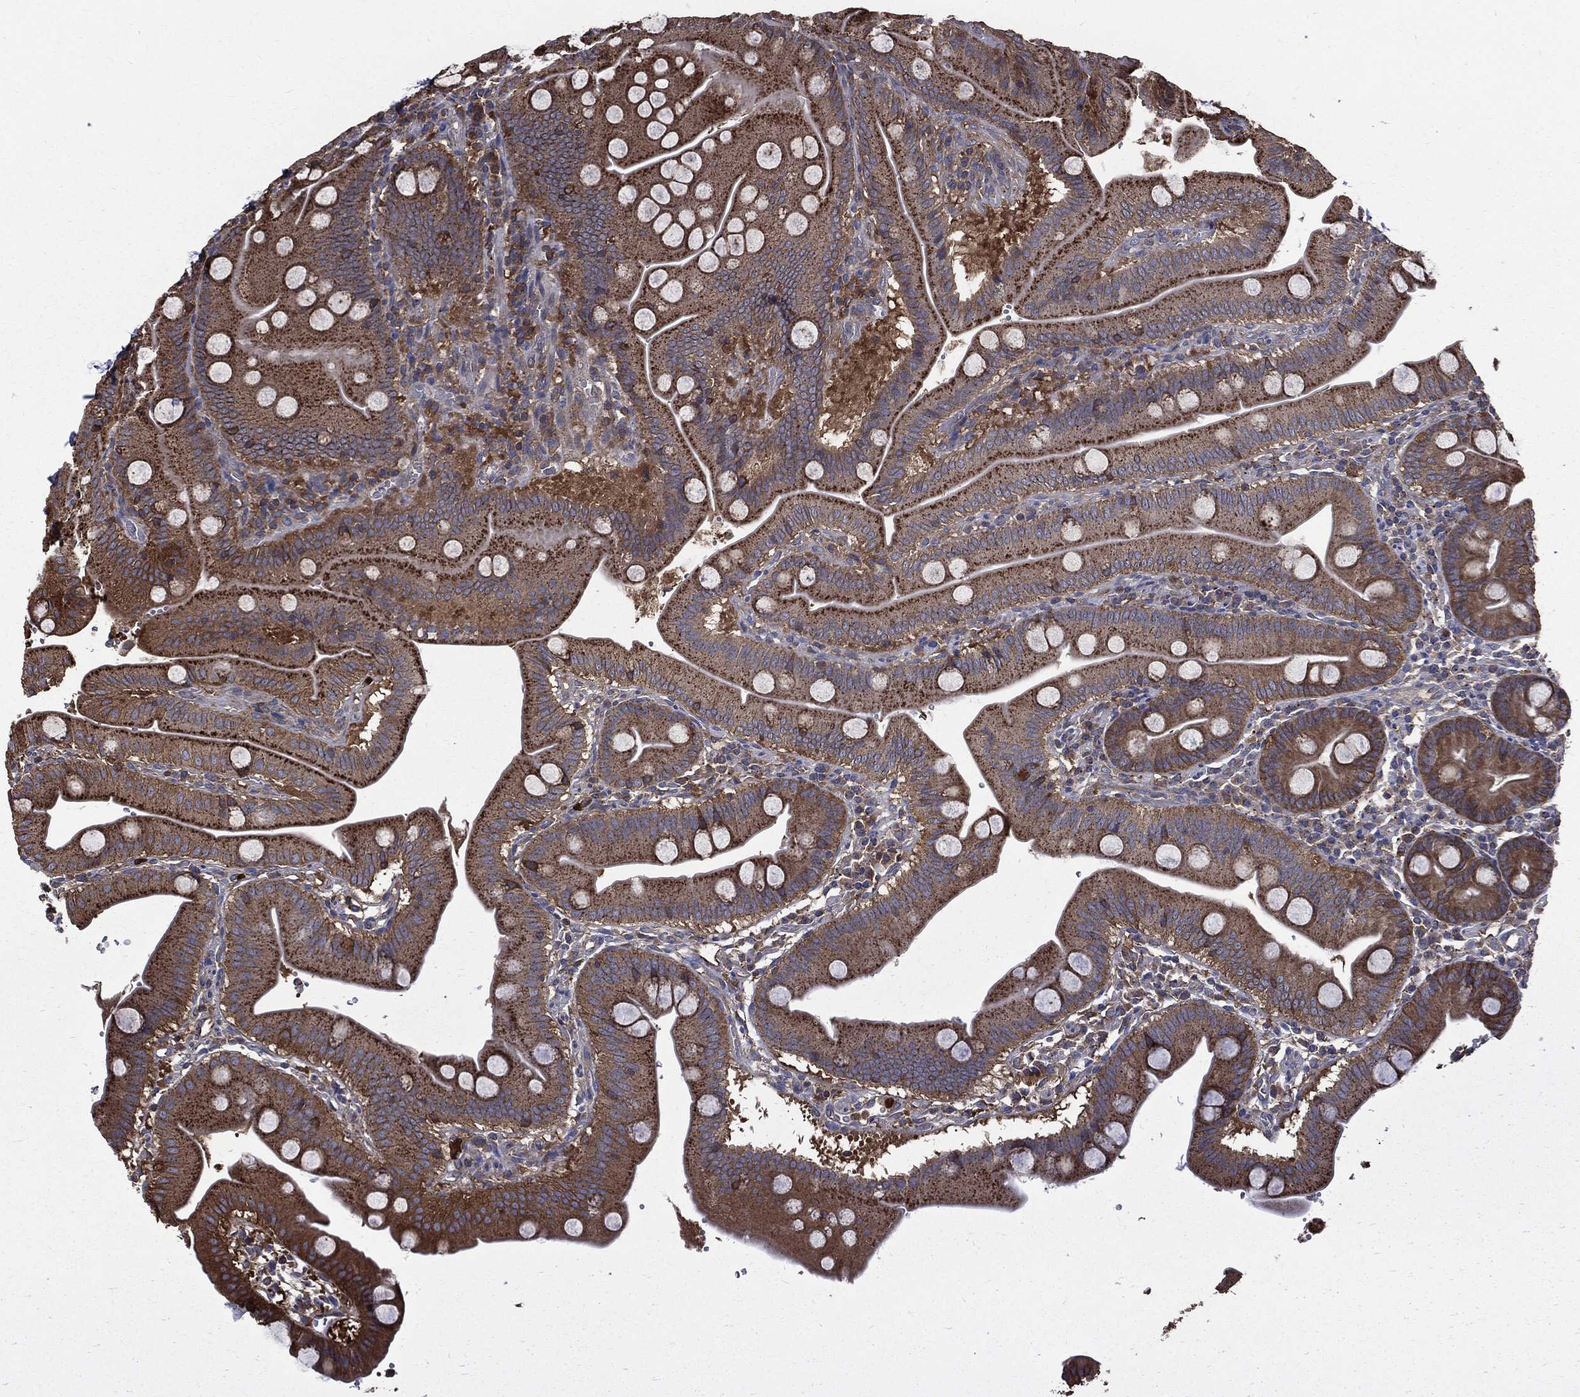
{"staining": {"intensity": "strong", "quantity": "25%-75%", "location": "cytoplasmic/membranous"}, "tissue": "duodenum", "cell_type": "Glandular cells", "image_type": "normal", "snomed": [{"axis": "morphology", "description": "Normal tissue, NOS"}, {"axis": "topography", "description": "Duodenum"}], "caption": "The photomicrograph reveals immunohistochemical staining of unremarkable duodenum. There is strong cytoplasmic/membranous positivity is present in about 25%-75% of glandular cells.", "gene": "PDCD6IP", "patient": {"sex": "male", "age": 59}}